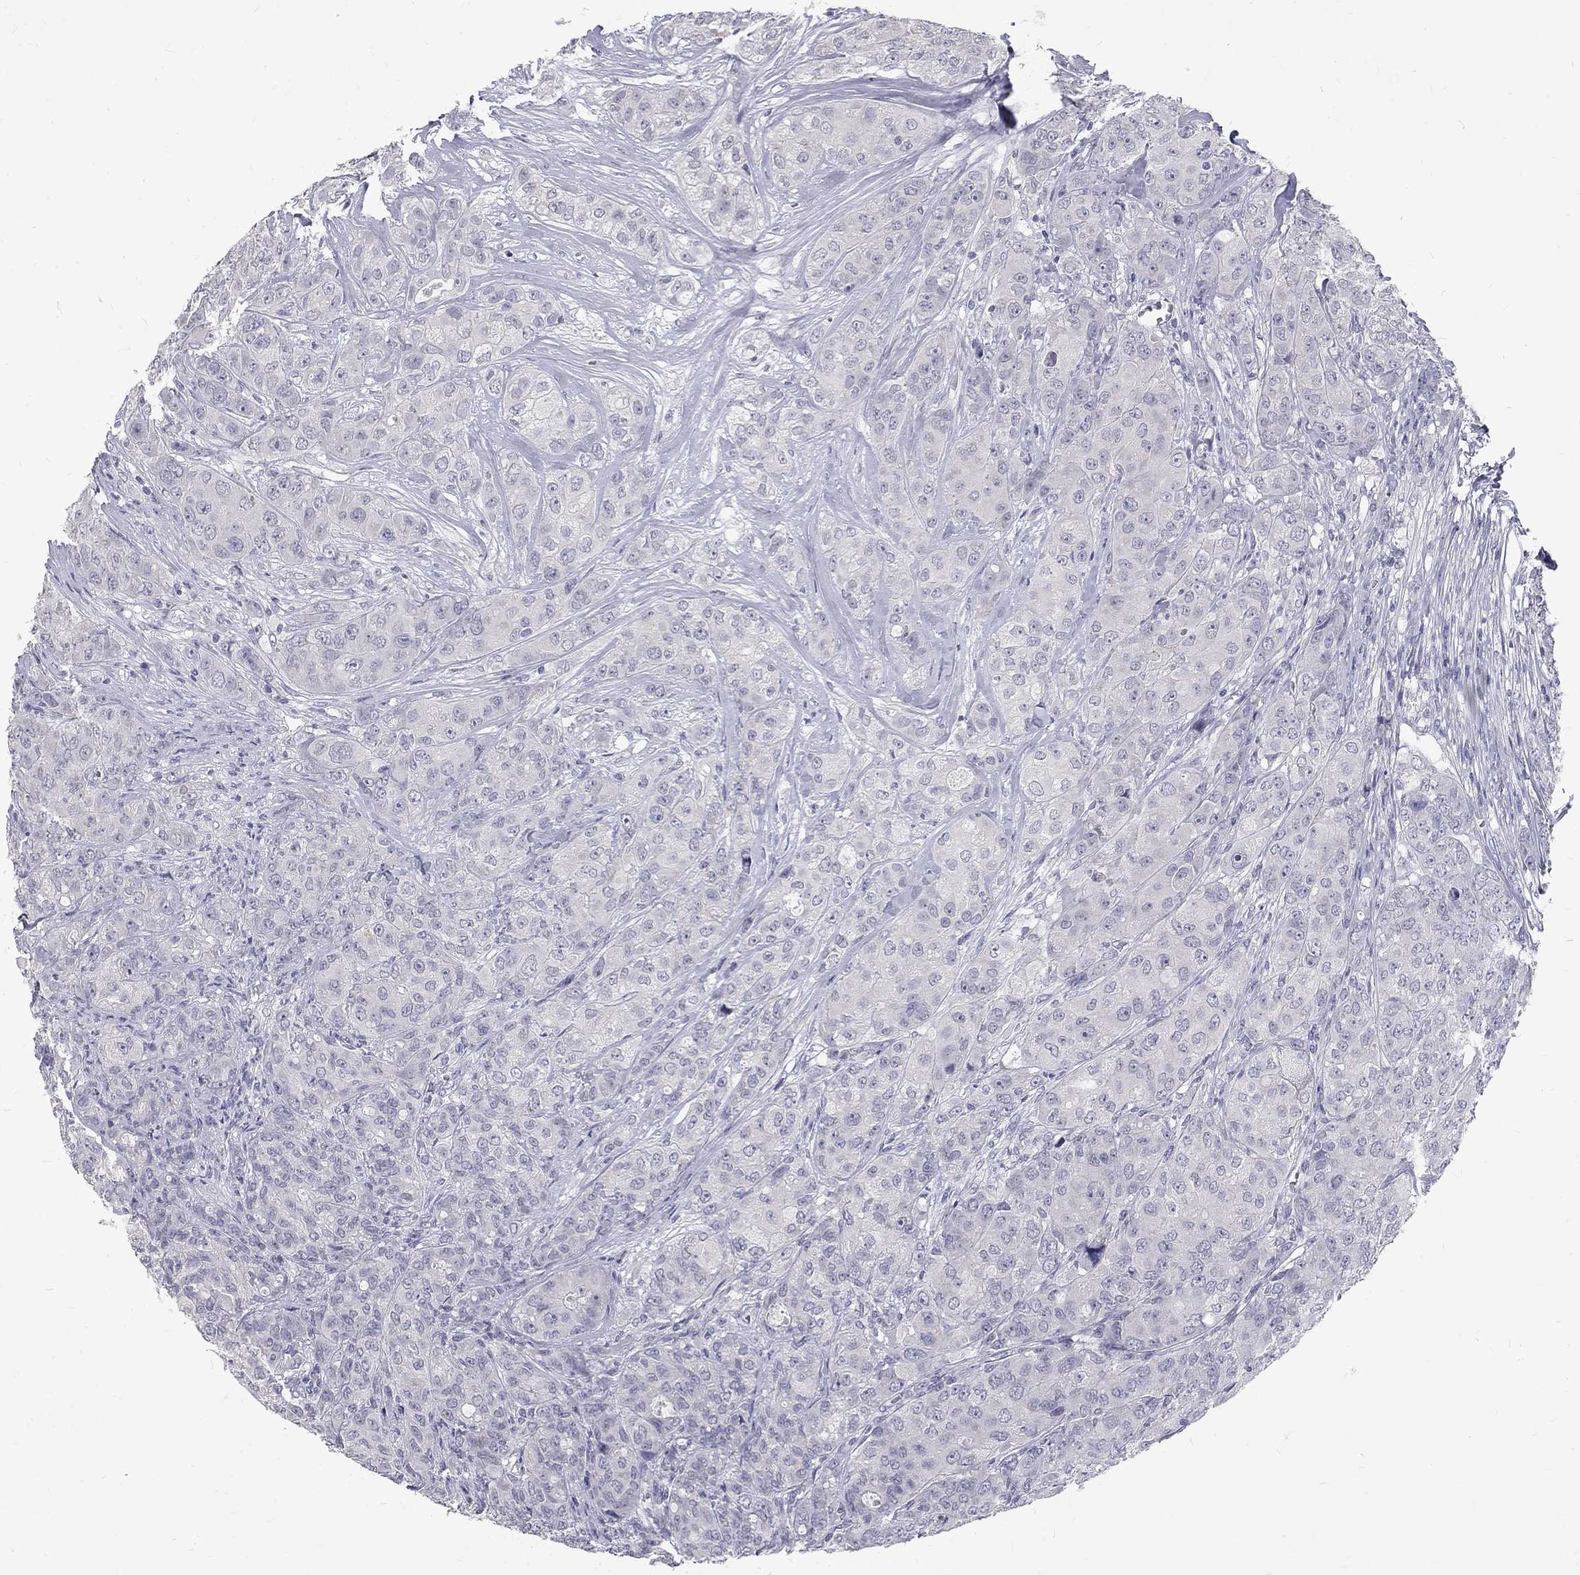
{"staining": {"intensity": "negative", "quantity": "none", "location": "none"}, "tissue": "breast cancer", "cell_type": "Tumor cells", "image_type": "cancer", "snomed": [{"axis": "morphology", "description": "Duct carcinoma"}, {"axis": "topography", "description": "Breast"}], "caption": "This is an immunohistochemistry (IHC) histopathology image of human breast infiltrating ductal carcinoma. There is no staining in tumor cells.", "gene": "NOS1", "patient": {"sex": "female", "age": 43}}